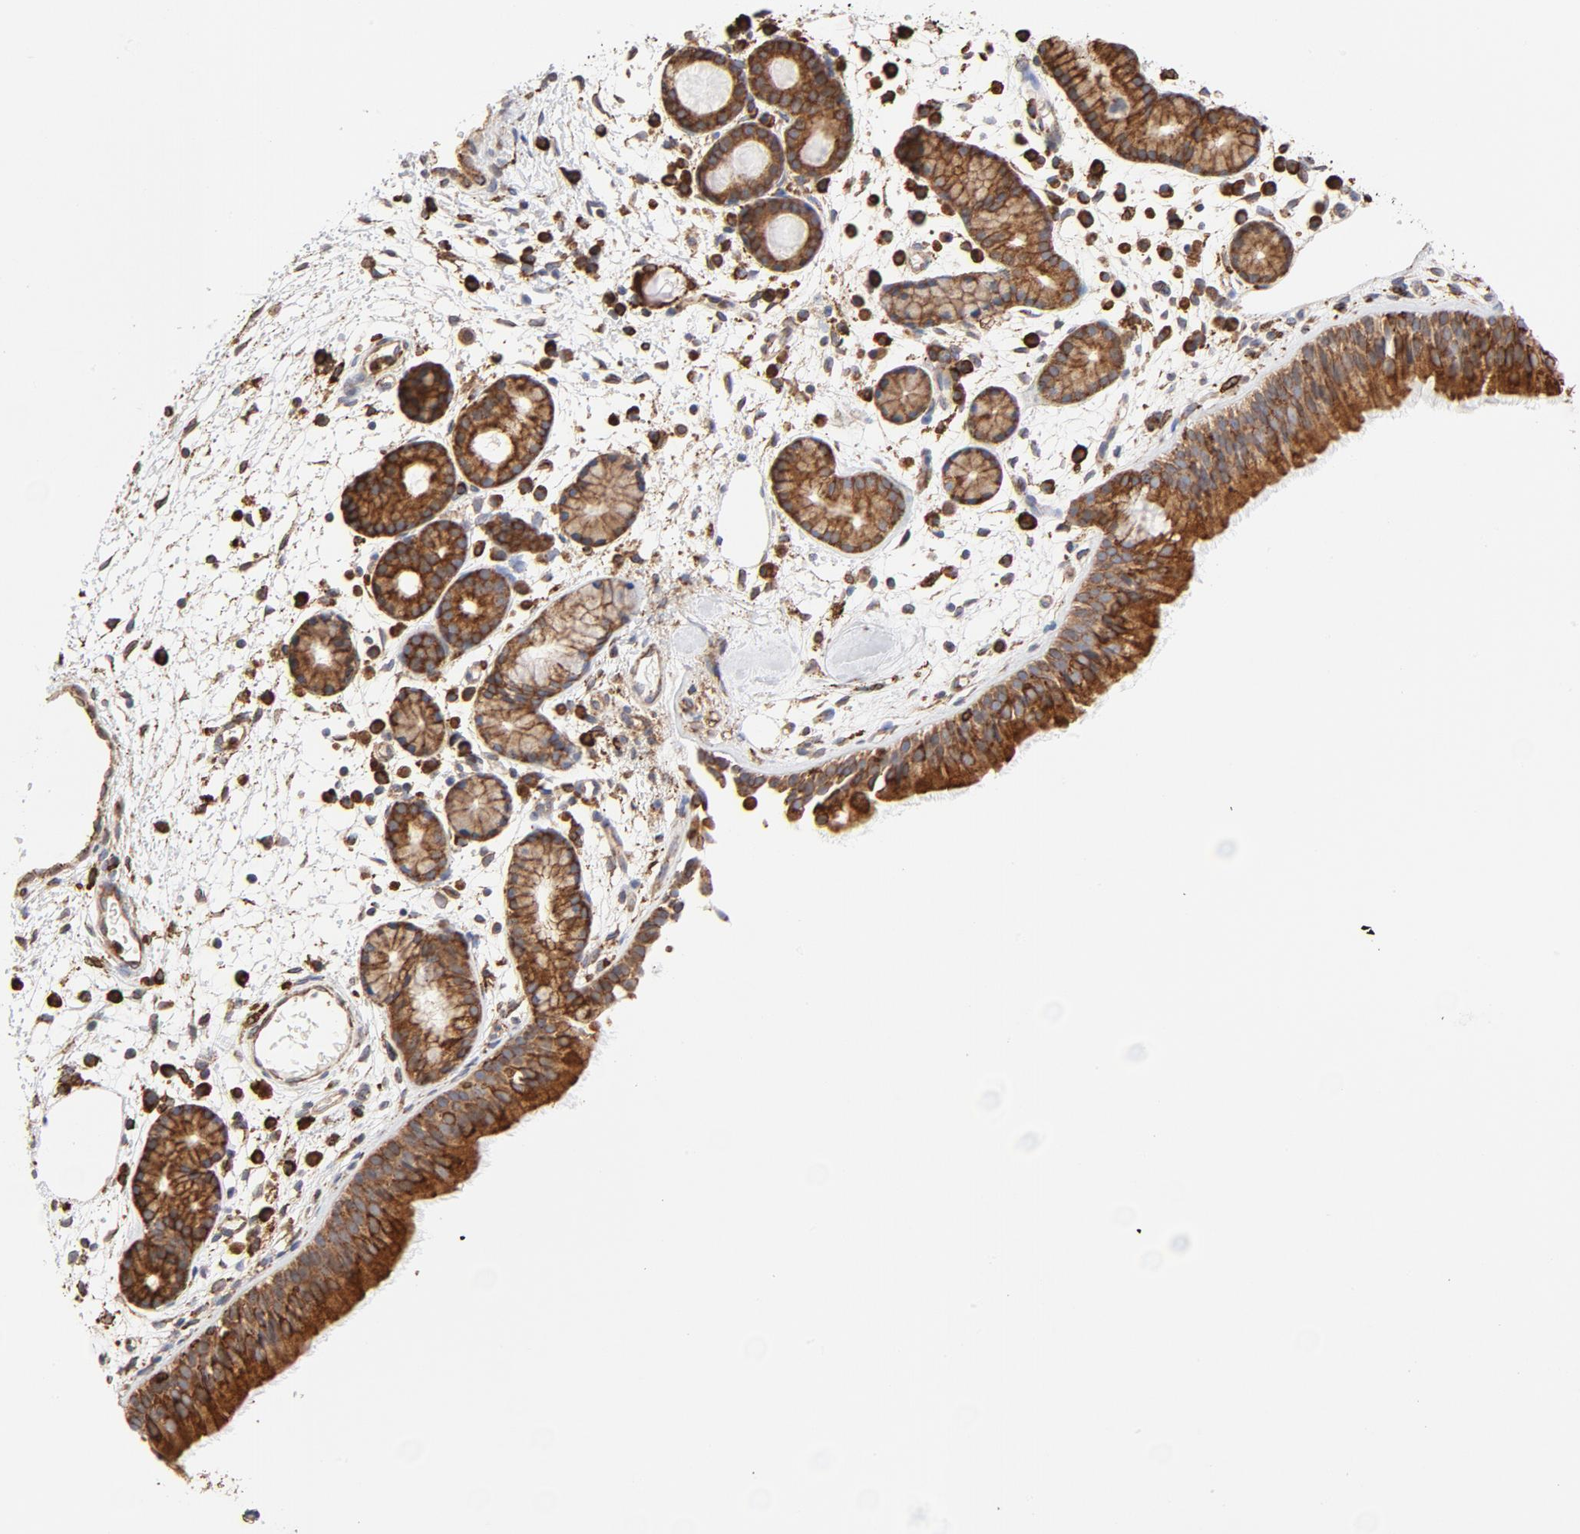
{"staining": {"intensity": "strong", "quantity": ">75%", "location": "cytoplasmic/membranous"}, "tissue": "nasopharynx", "cell_type": "Respiratory epithelial cells", "image_type": "normal", "snomed": [{"axis": "morphology", "description": "Normal tissue, NOS"}, {"axis": "morphology", "description": "Inflammation, NOS"}, {"axis": "topography", "description": "Nasopharynx"}], "caption": "About >75% of respiratory epithelial cells in unremarkable human nasopharynx display strong cytoplasmic/membranous protein positivity as visualized by brown immunohistochemical staining.", "gene": "CANX", "patient": {"sex": "female", "age": 55}}